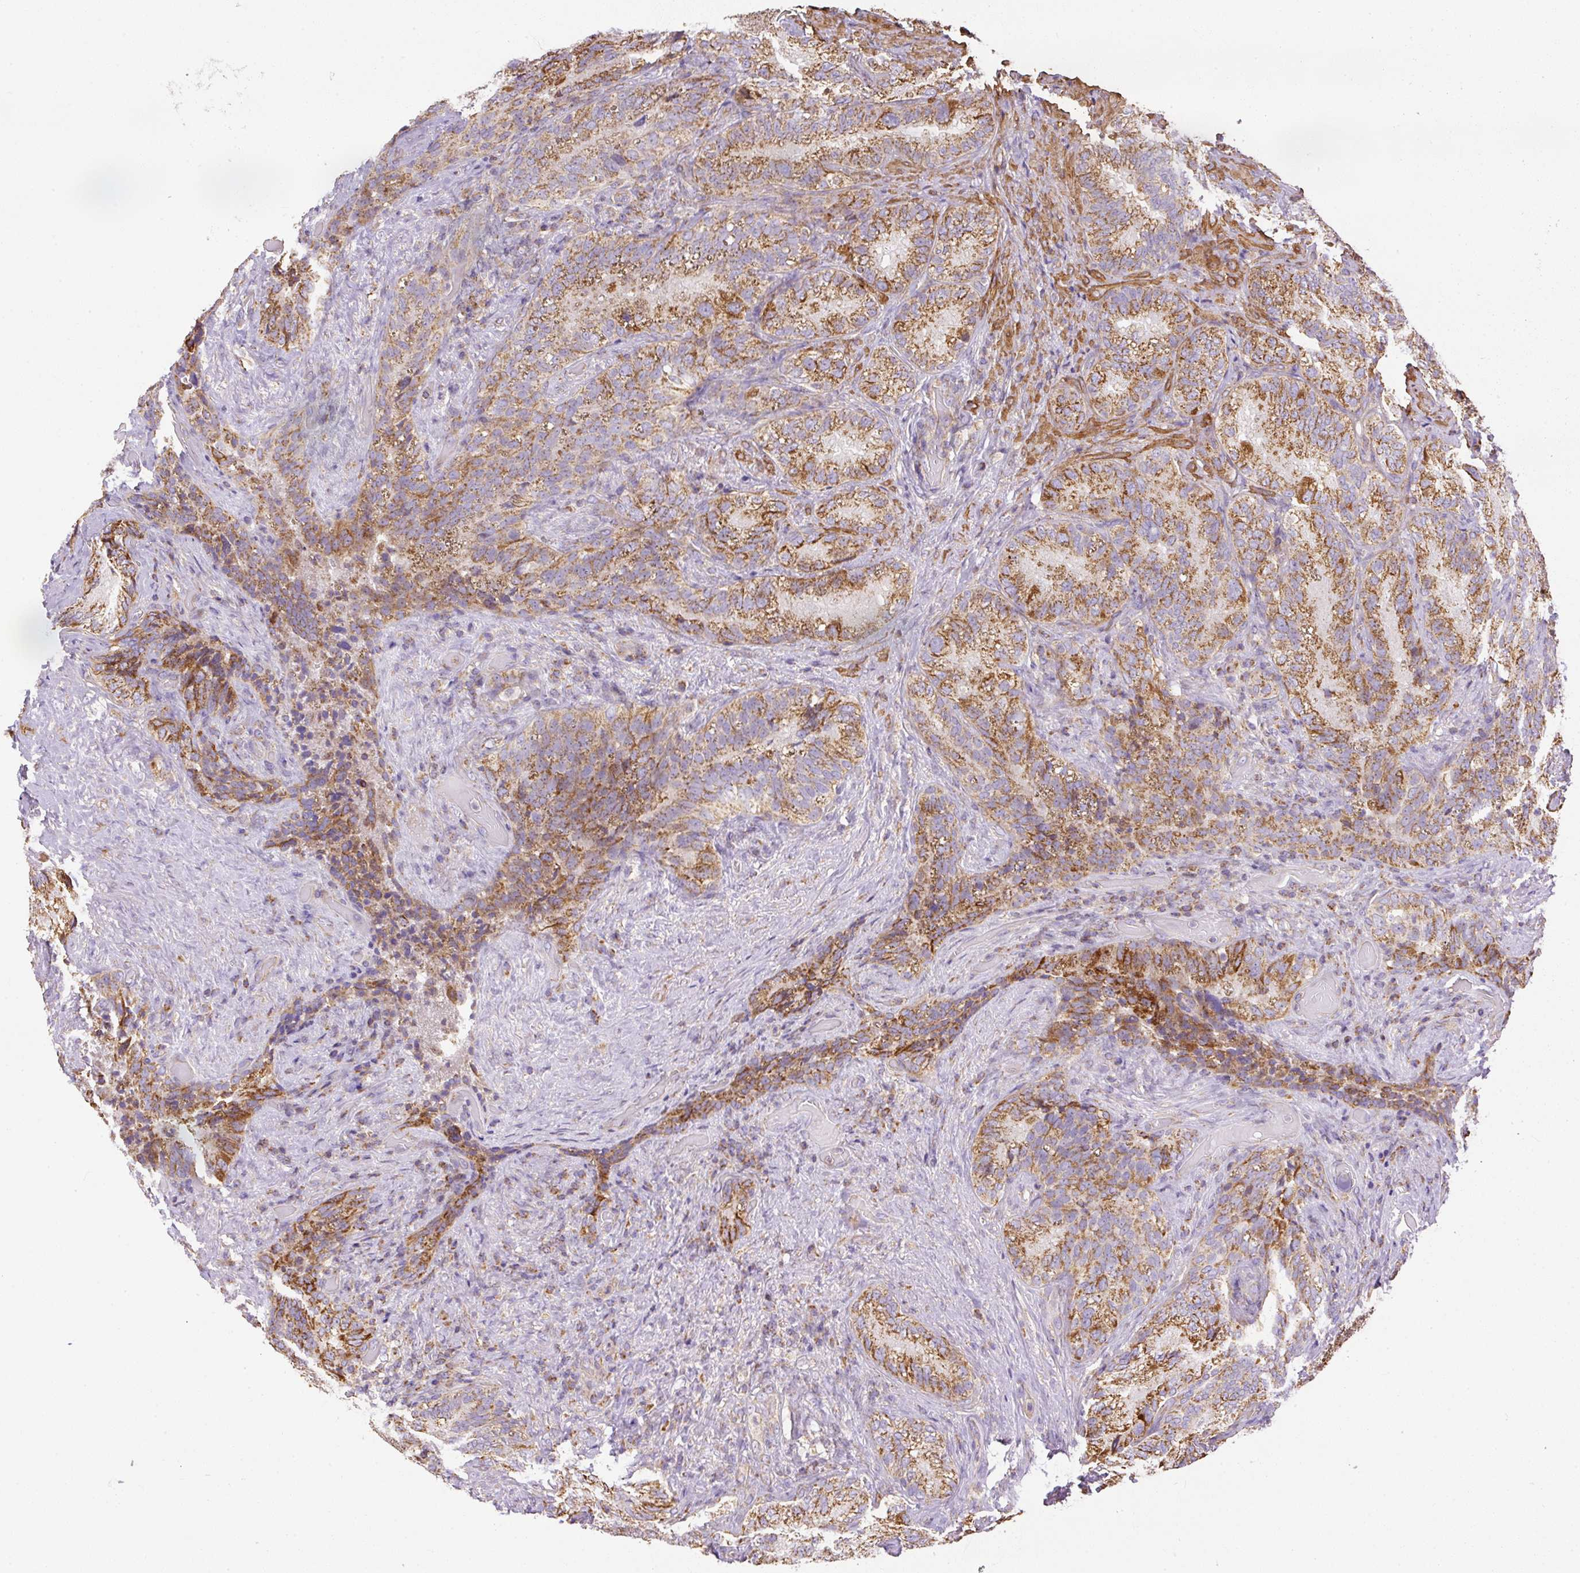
{"staining": {"intensity": "strong", "quantity": "25%-75%", "location": "cytoplasmic/membranous"}, "tissue": "seminal vesicle", "cell_type": "Glandular cells", "image_type": "normal", "snomed": [{"axis": "morphology", "description": "Normal tissue, NOS"}, {"axis": "topography", "description": "Seminal veicle"}], "caption": "Glandular cells display high levels of strong cytoplasmic/membranous positivity in approximately 25%-75% of cells in unremarkable human seminal vesicle.", "gene": "NDUFAF2", "patient": {"sex": "male", "age": 68}}